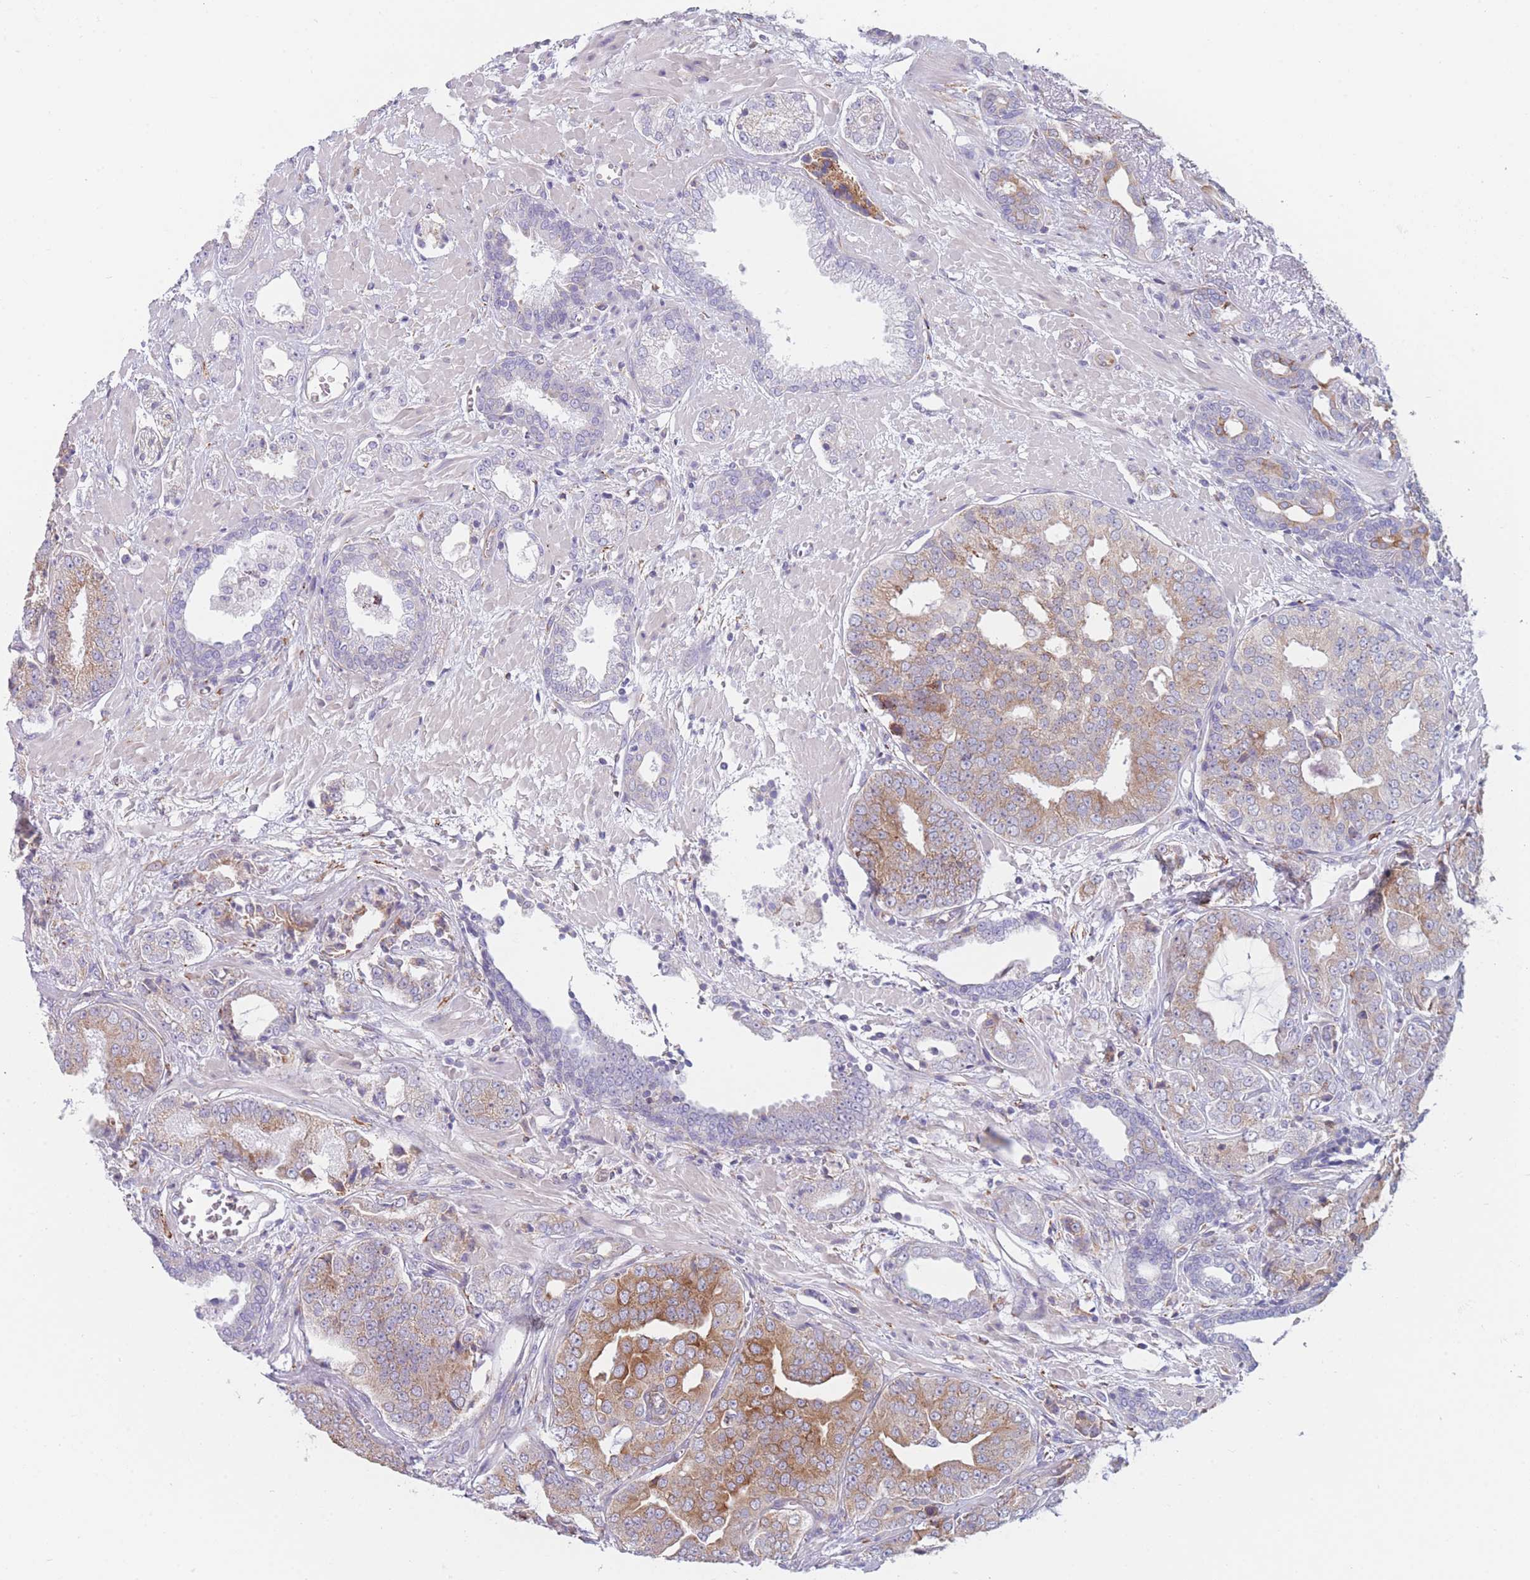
{"staining": {"intensity": "moderate", "quantity": "25%-75%", "location": "cytoplasmic/membranous"}, "tissue": "prostate cancer", "cell_type": "Tumor cells", "image_type": "cancer", "snomed": [{"axis": "morphology", "description": "Adenocarcinoma, High grade"}, {"axis": "topography", "description": "Prostate"}], "caption": "Immunohistochemical staining of human prostate cancer (high-grade adenocarcinoma) shows moderate cytoplasmic/membranous protein positivity in about 25%-75% of tumor cells.", "gene": "AK9", "patient": {"sex": "male", "age": 71}}